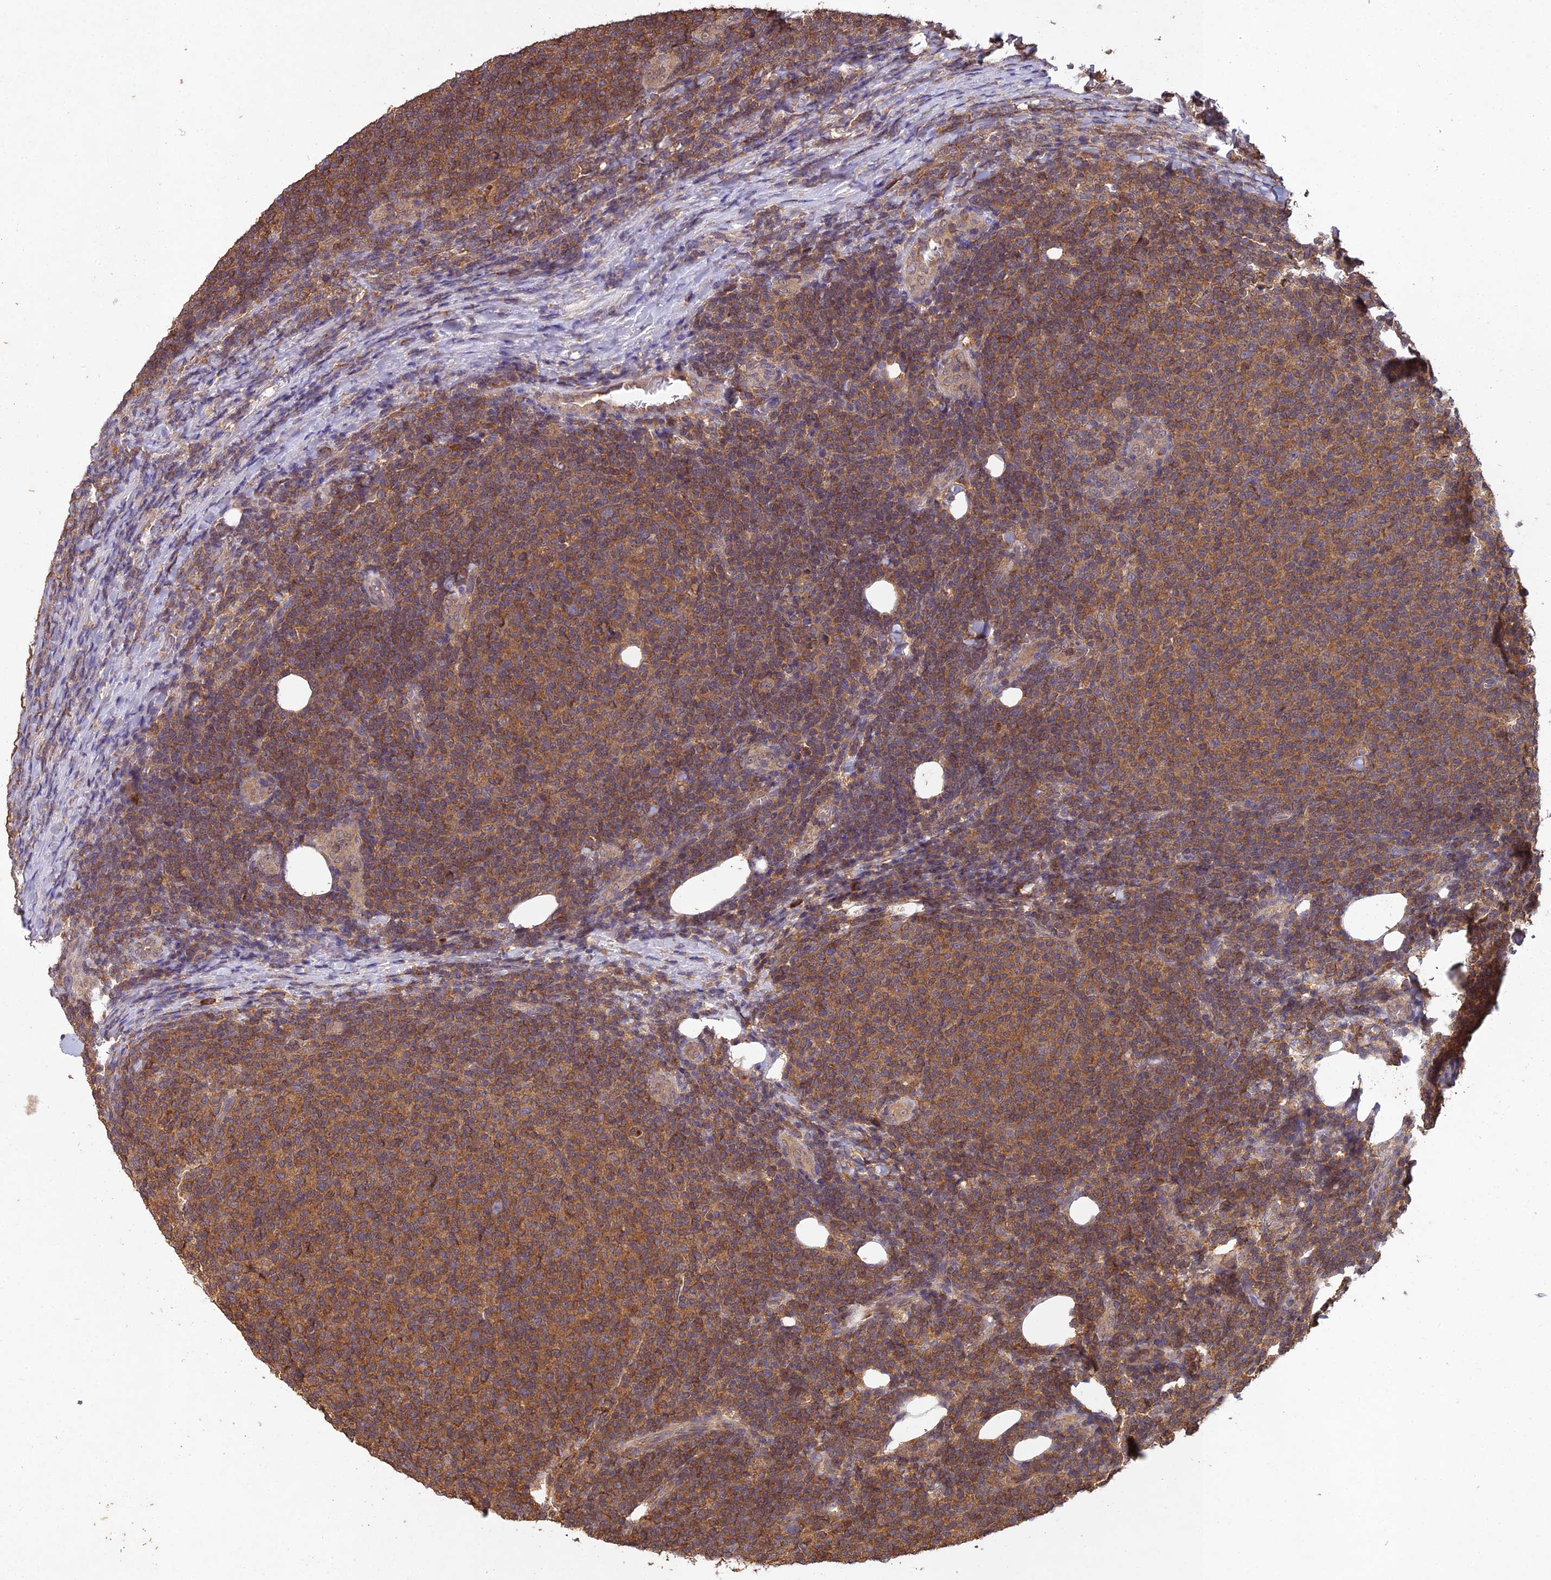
{"staining": {"intensity": "moderate", "quantity": ">75%", "location": "cytoplasmic/membranous"}, "tissue": "lymphoma", "cell_type": "Tumor cells", "image_type": "cancer", "snomed": [{"axis": "morphology", "description": "Malignant lymphoma, non-Hodgkin's type, Low grade"}, {"axis": "topography", "description": "Lymph node"}], "caption": "Protein expression analysis of human malignant lymphoma, non-Hodgkin's type (low-grade) reveals moderate cytoplasmic/membranous positivity in about >75% of tumor cells. The protein of interest is stained brown, and the nuclei are stained in blue (DAB IHC with brightfield microscopy, high magnification).", "gene": "TMEM258", "patient": {"sex": "male", "age": 66}}